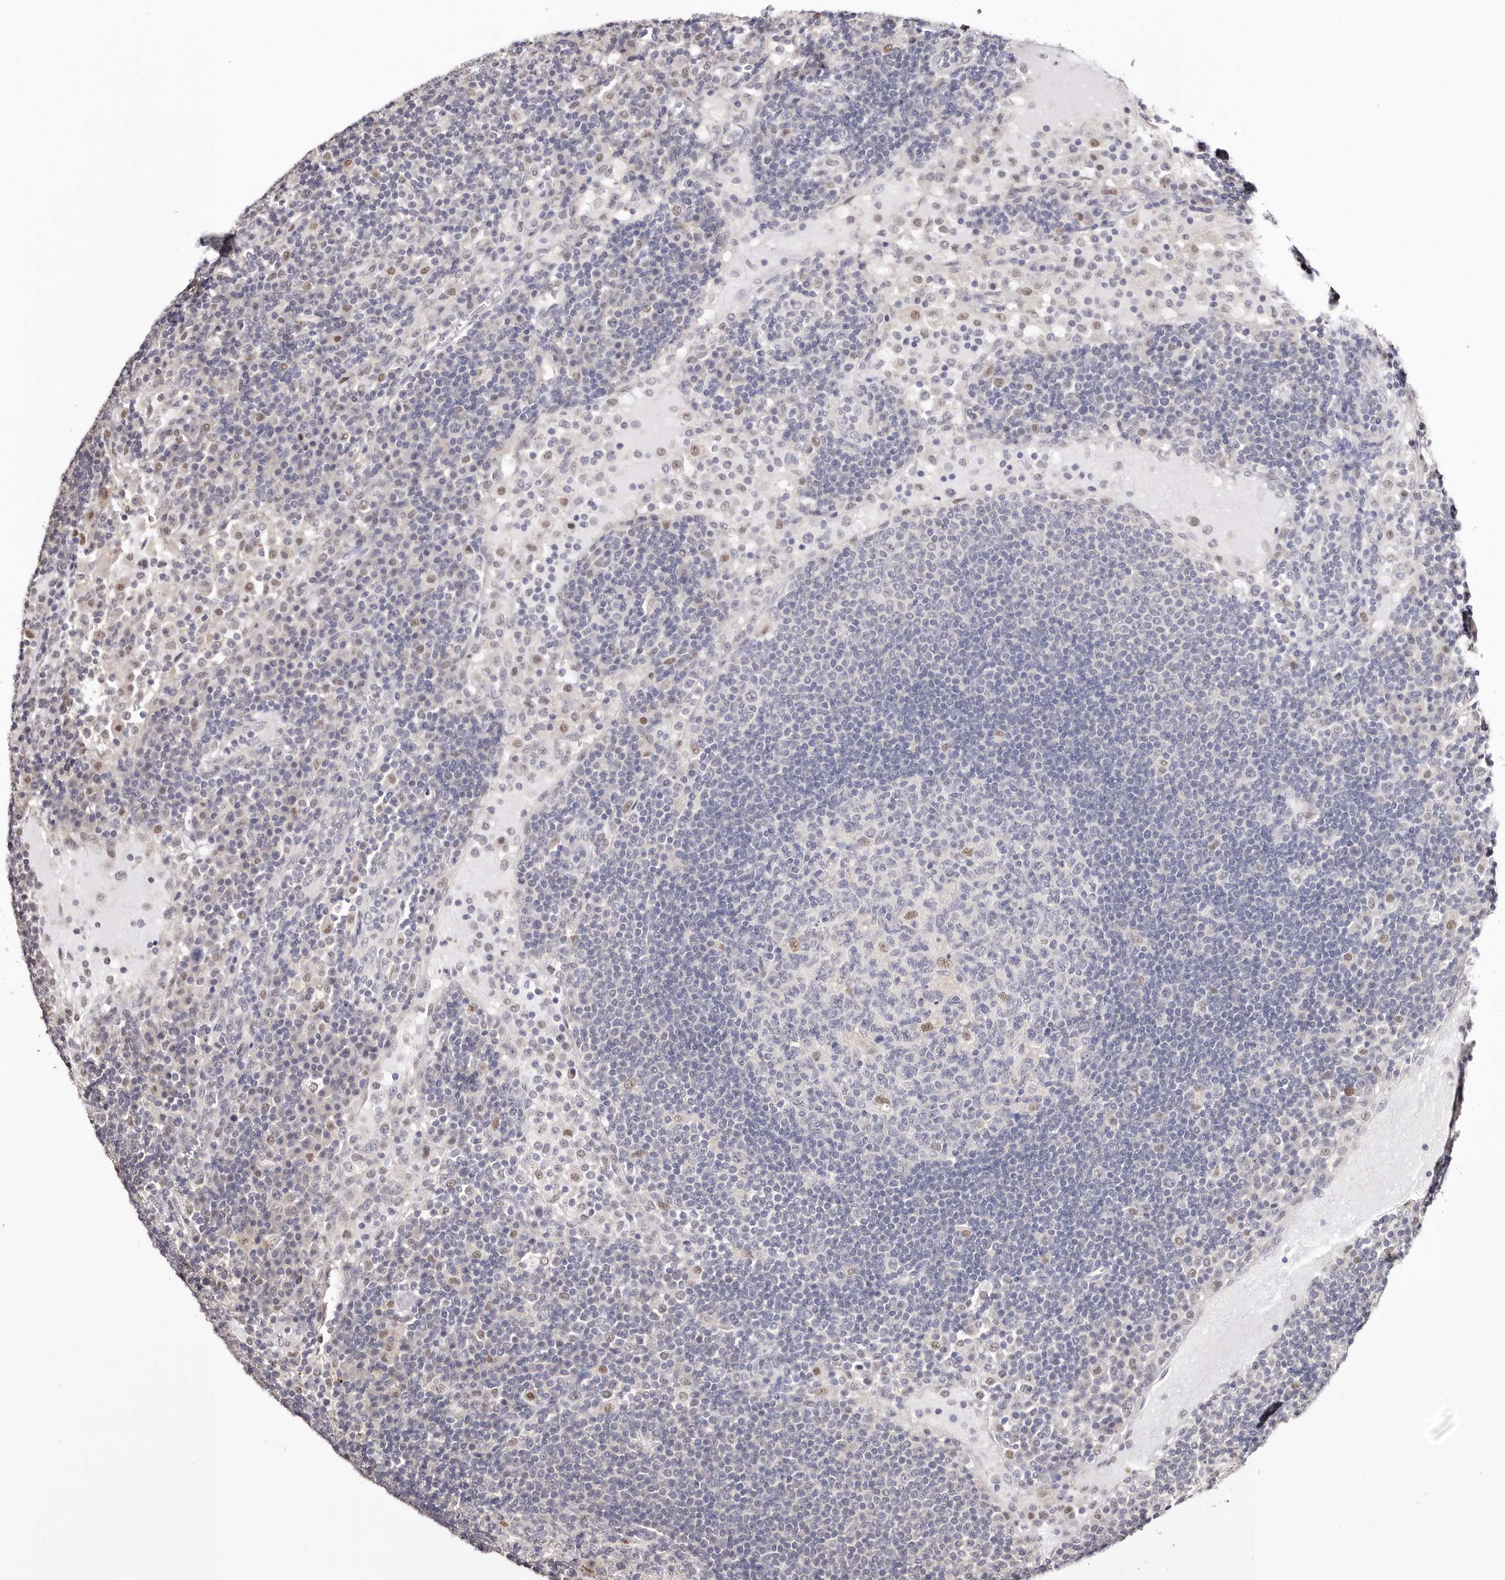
{"staining": {"intensity": "weak", "quantity": "<25%", "location": "nuclear"}, "tissue": "lymph node", "cell_type": "Germinal center cells", "image_type": "normal", "snomed": [{"axis": "morphology", "description": "Normal tissue, NOS"}, {"axis": "topography", "description": "Lymph node"}], "caption": "There is no significant expression in germinal center cells of lymph node.", "gene": "TYW3", "patient": {"sex": "female", "age": 53}}